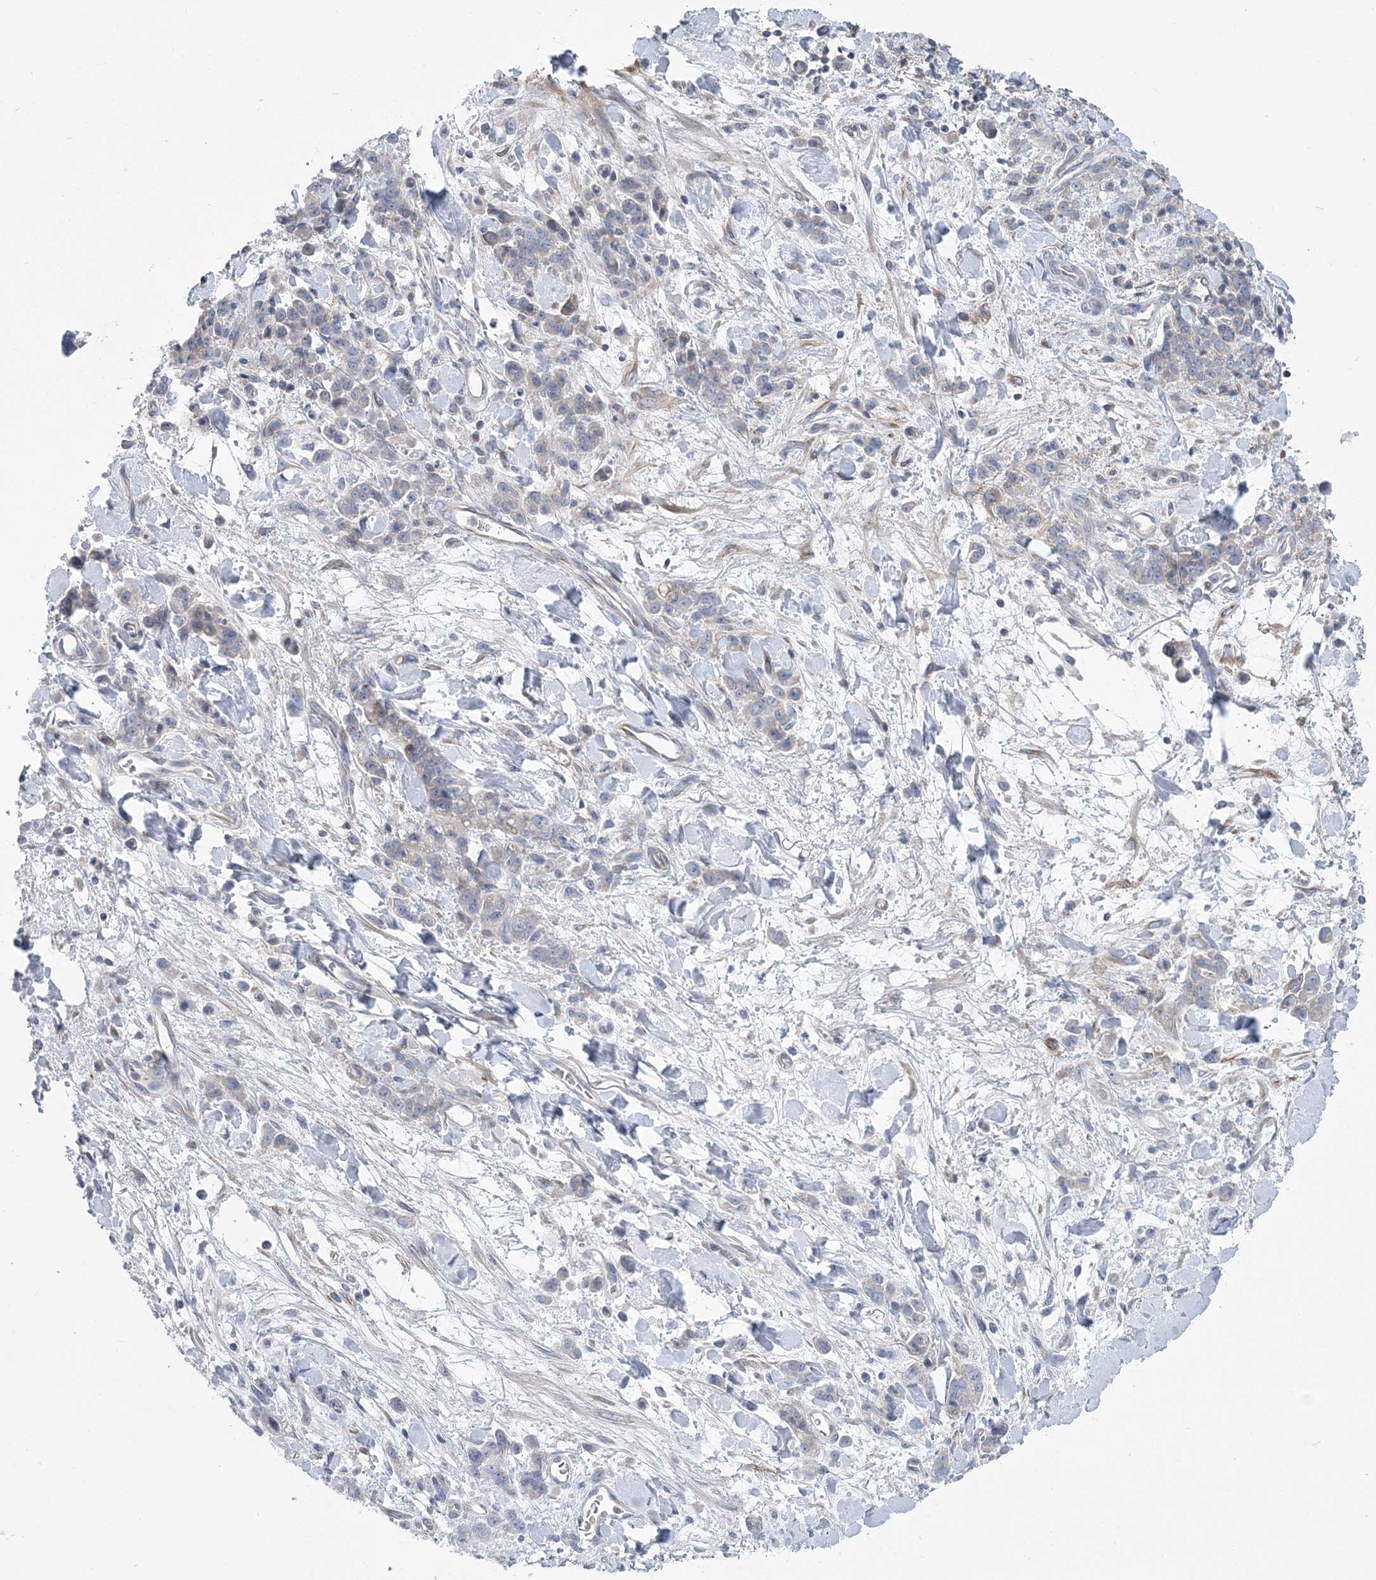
{"staining": {"intensity": "negative", "quantity": "none", "location": "none"}, "tissue": "stomach cancer", "cell_type": "Tumor cells", "image_type": "cancer", "snomed": [{"axis": "morphology", "description": "Normal tissue, NOS"}, {"axis": "morphology", "description": "Adenocarcinoma, NOS"}, {"axis": "topography", "description": "Stomach"}], "caption": "This histopathology image is of stomach cancer (adenocarcinoma) stained with immunohistochemistry (IHC) to label a protein in brown with the nuclei are counter-stained blue. There is no staining in tumor cells.", "gene": "ARSJ", "patient": {"sex": "male", "age": 82}}